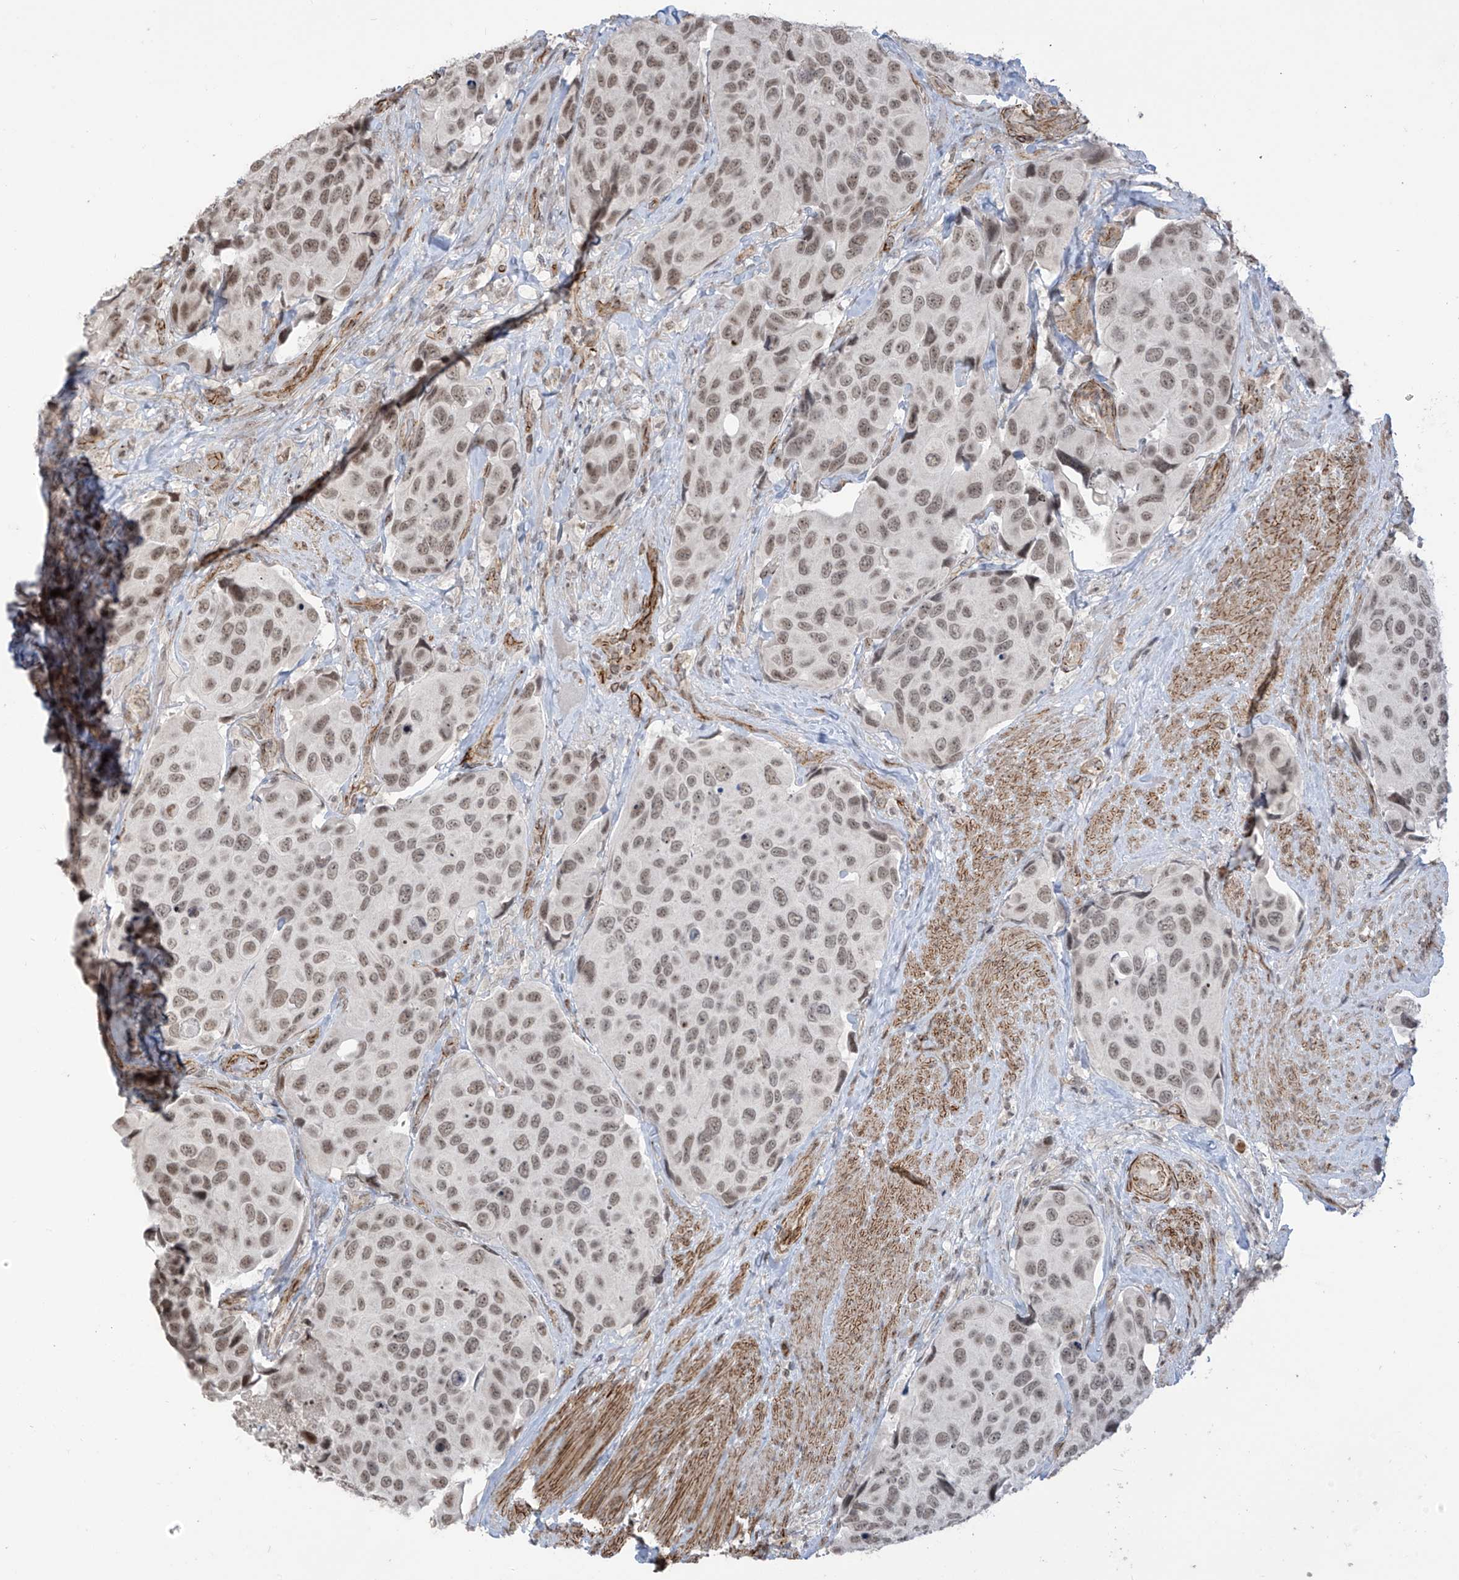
{"staining": {"intensity": "weak", "quantity": ">75%", "location": "nuclear"}, "tissue": "urothelial cancer", "cell_type": "Tumor cells", "image_type": "cancer", "snomed": [{"axis": "morphology", "description": "Urothelial carcinoma, High grade"}, {"axis": "topography", "description": "Urinary bladder"}], "caption": "Urothelial cancer tissue reveals weak nuclear expression in about >75% of tumor cells", "gene": "METAP1D", "patient": {"sex": "male", "age": 74}}